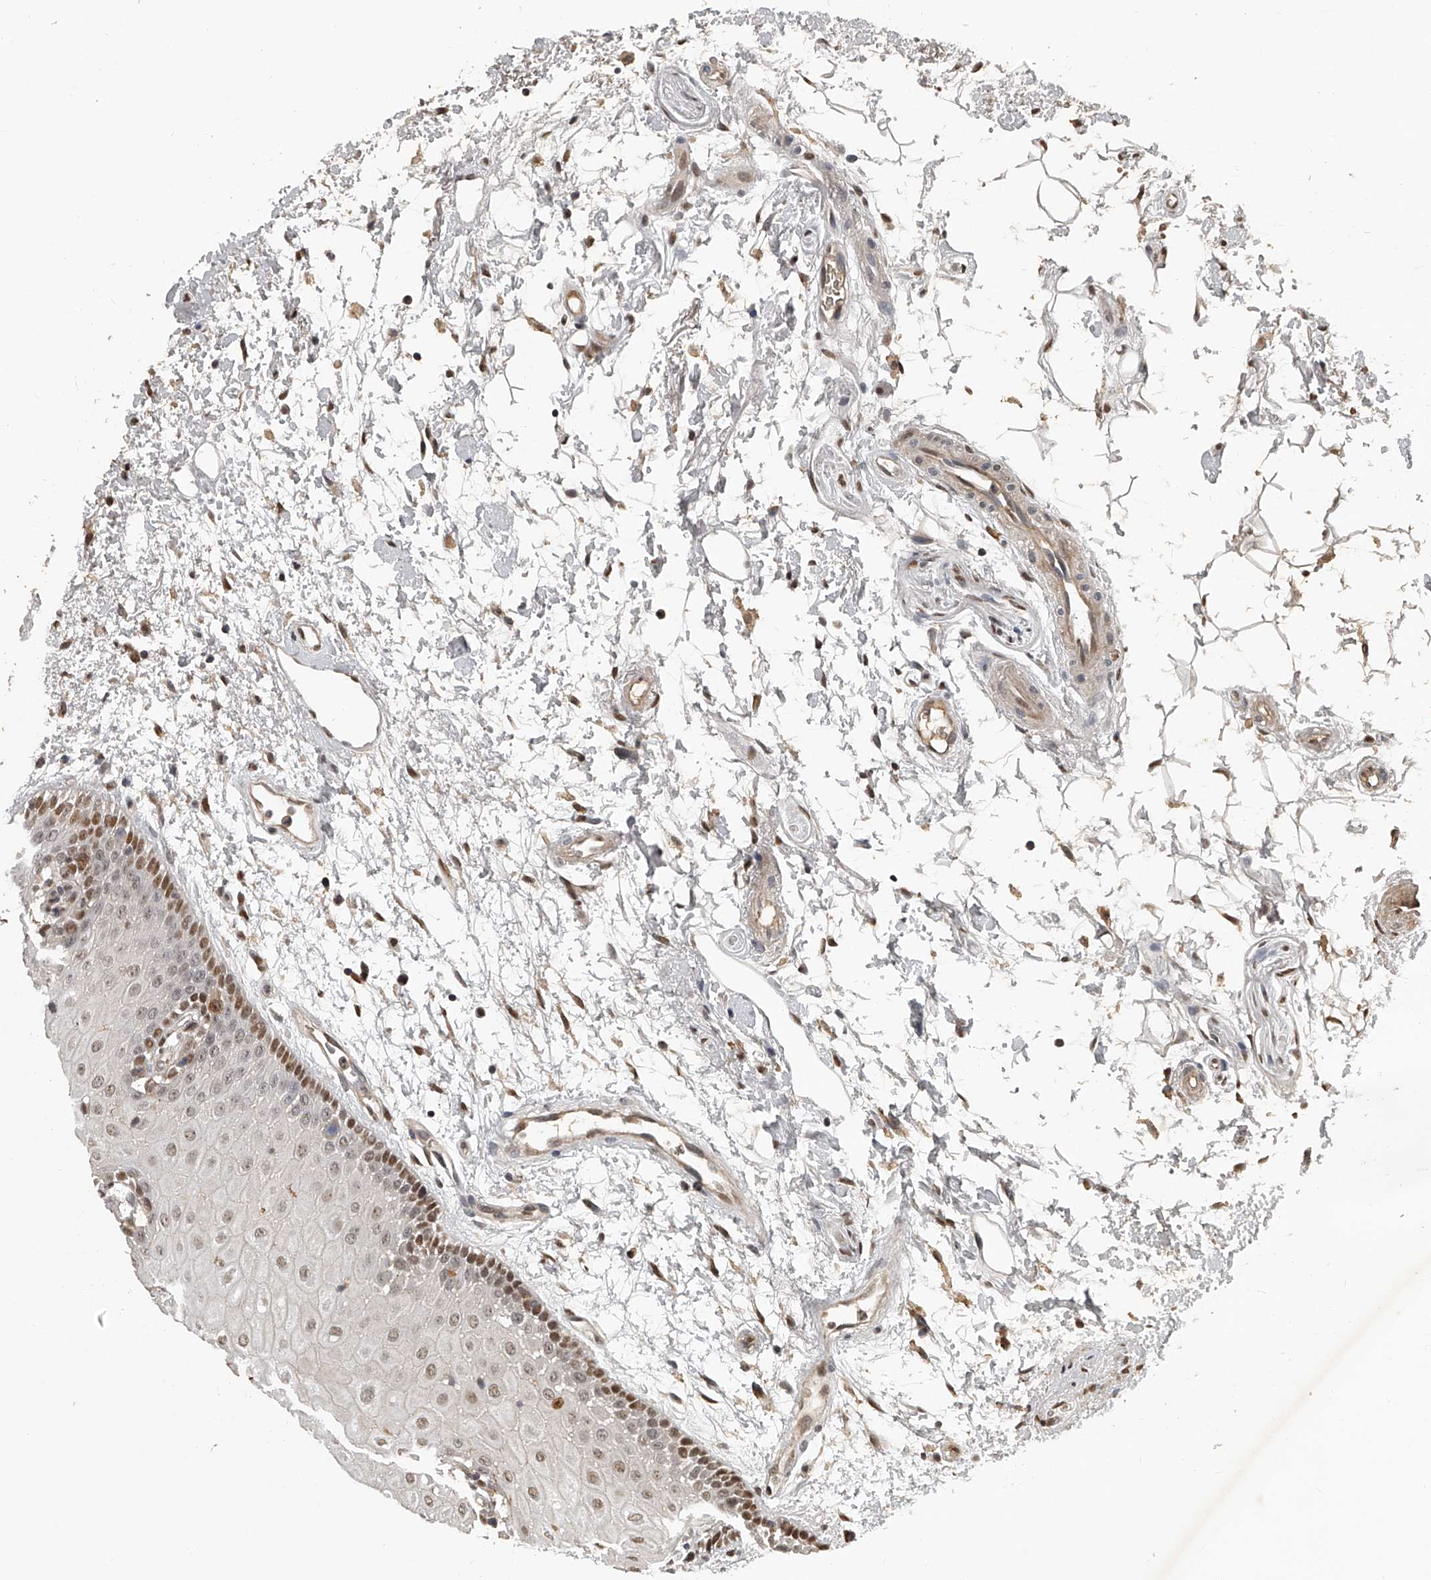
{"staining": {"intensity": "moderate", "quantity": ">75%", "location": "nuclear"}, "tissue": "oral mucosa", "cell_type": "Squamous epithelial cells", "image_type": "normal", "snomed": [{"axis": "morphology", "description": "Normal tissue, NOS"}, {"axis": "topography", "description": "Skeletal muscle"}, {"axis": "topography", "description": "Oral tissue"}, {"axis": "topography", "description": "Peripheral nerve tissue"}], "caption": "Oral mucosa stained with IHC exhibits moderate nuclear positivity in about >75% of squamous epithelial cells. The protein of interest is shown in brown color, while the nuclei are stained blue.", "gene": "PLEKHG1", "patient": {"sex": "female", "age": 84}}